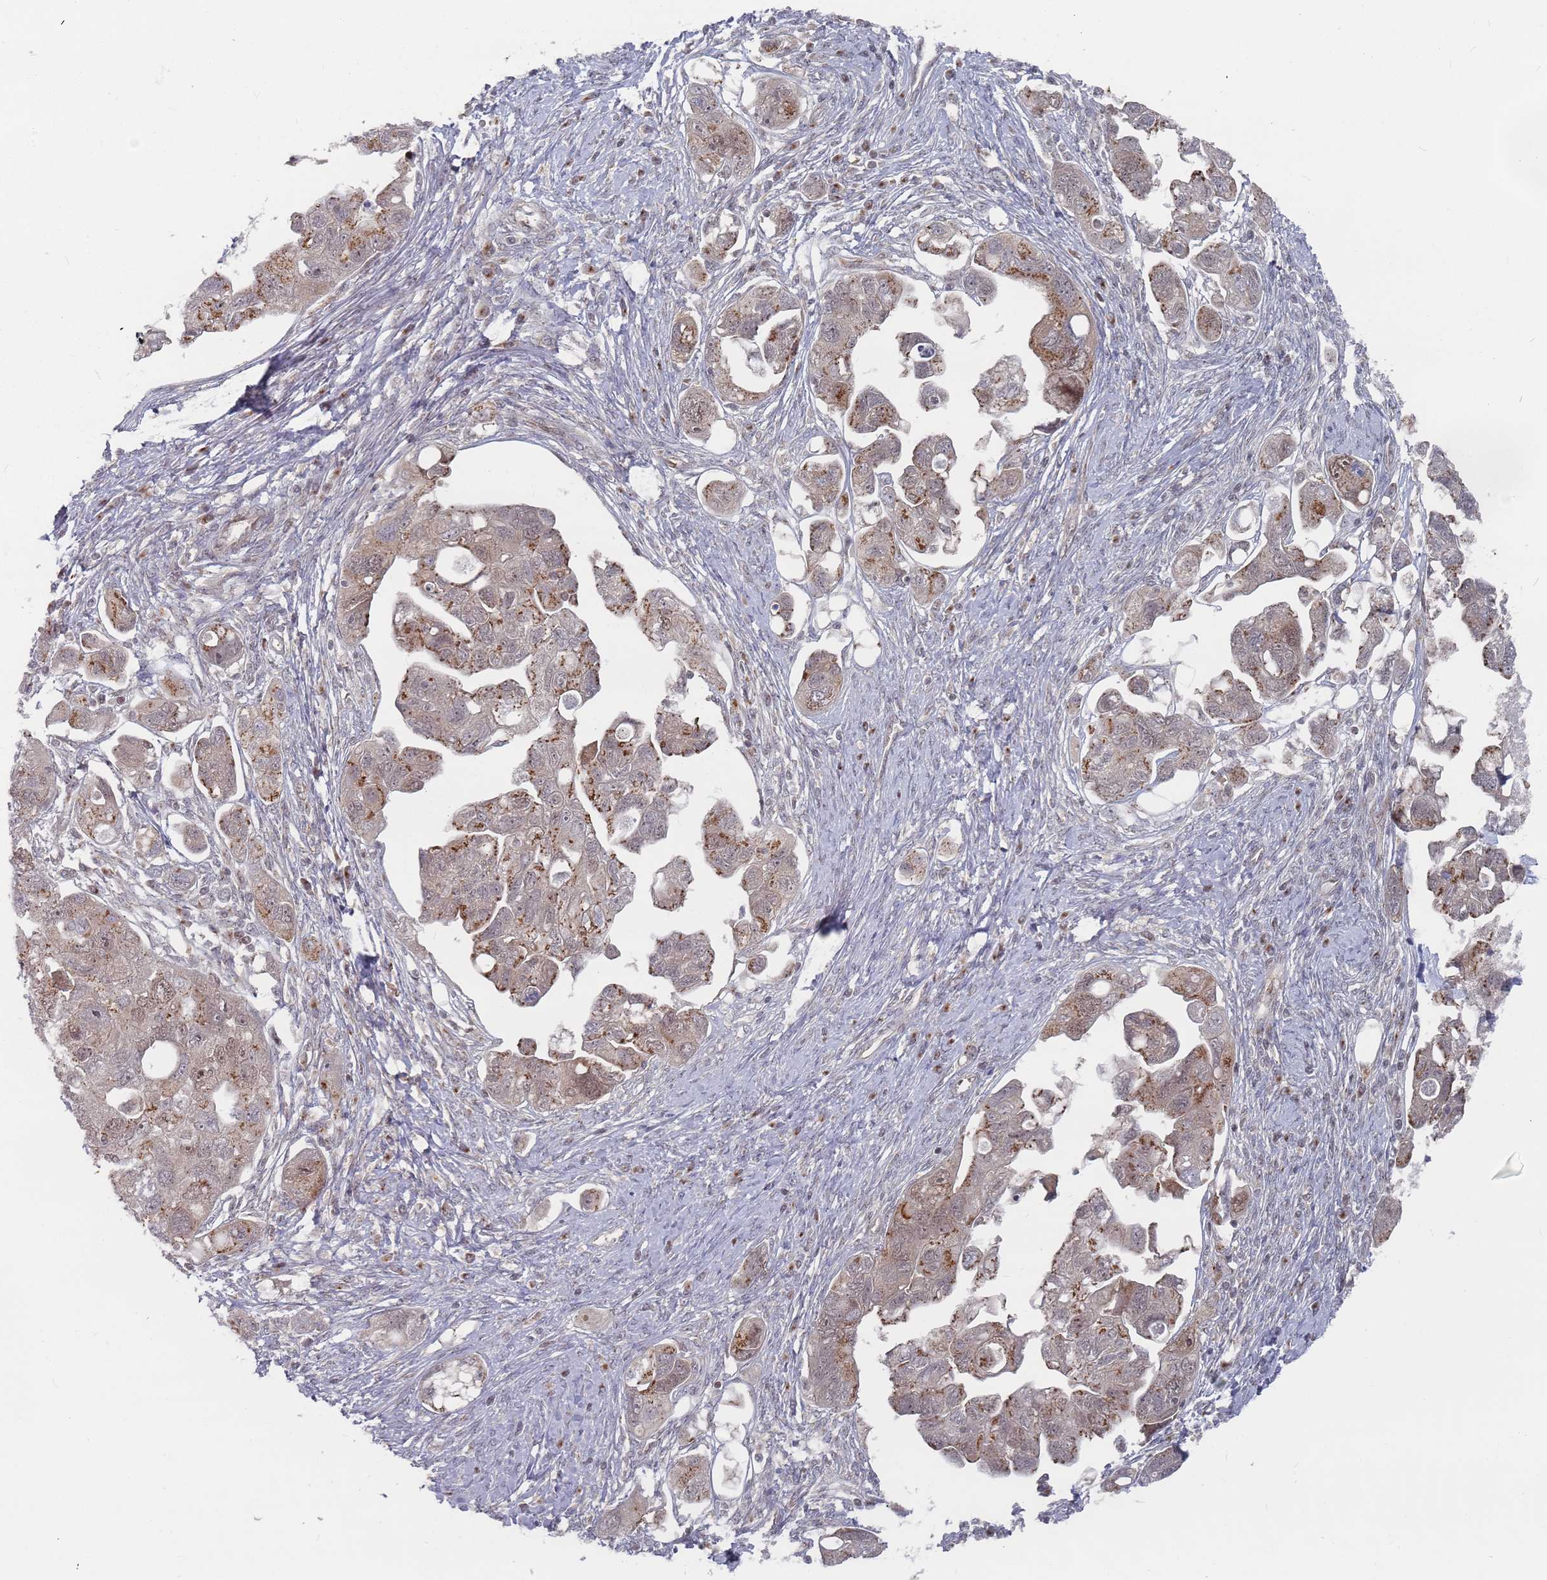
{"staining": {"intensity": "moderate", "quantity": ">75%", "location": "cytoplasmic/membranous"}, "tissue": "ovarian cancer", "cell_type": "Tumor cells", "image_type": "cancer", "snomed": [{"axis": "morphology", "description": "Carcinoma, NOS"}, {"axis": "morphology", "description": "Cystadenocarcinoma, serous, NOS"}, {"axis": "topography", "description": "Ovary"}], "caption": "High-power microscopy captured an immunohistochemistry histopathology image of ovarian cancer, revealing moderate cytoplasmic/membranous expression in approximately >75% of tumor cells. Using DAB (brown) and hematoxylin (blue) stains, captured at high magnification using brightfield microscopy.", "gene": "FMO4", "patient": {"sex": "female", "age": 69}}